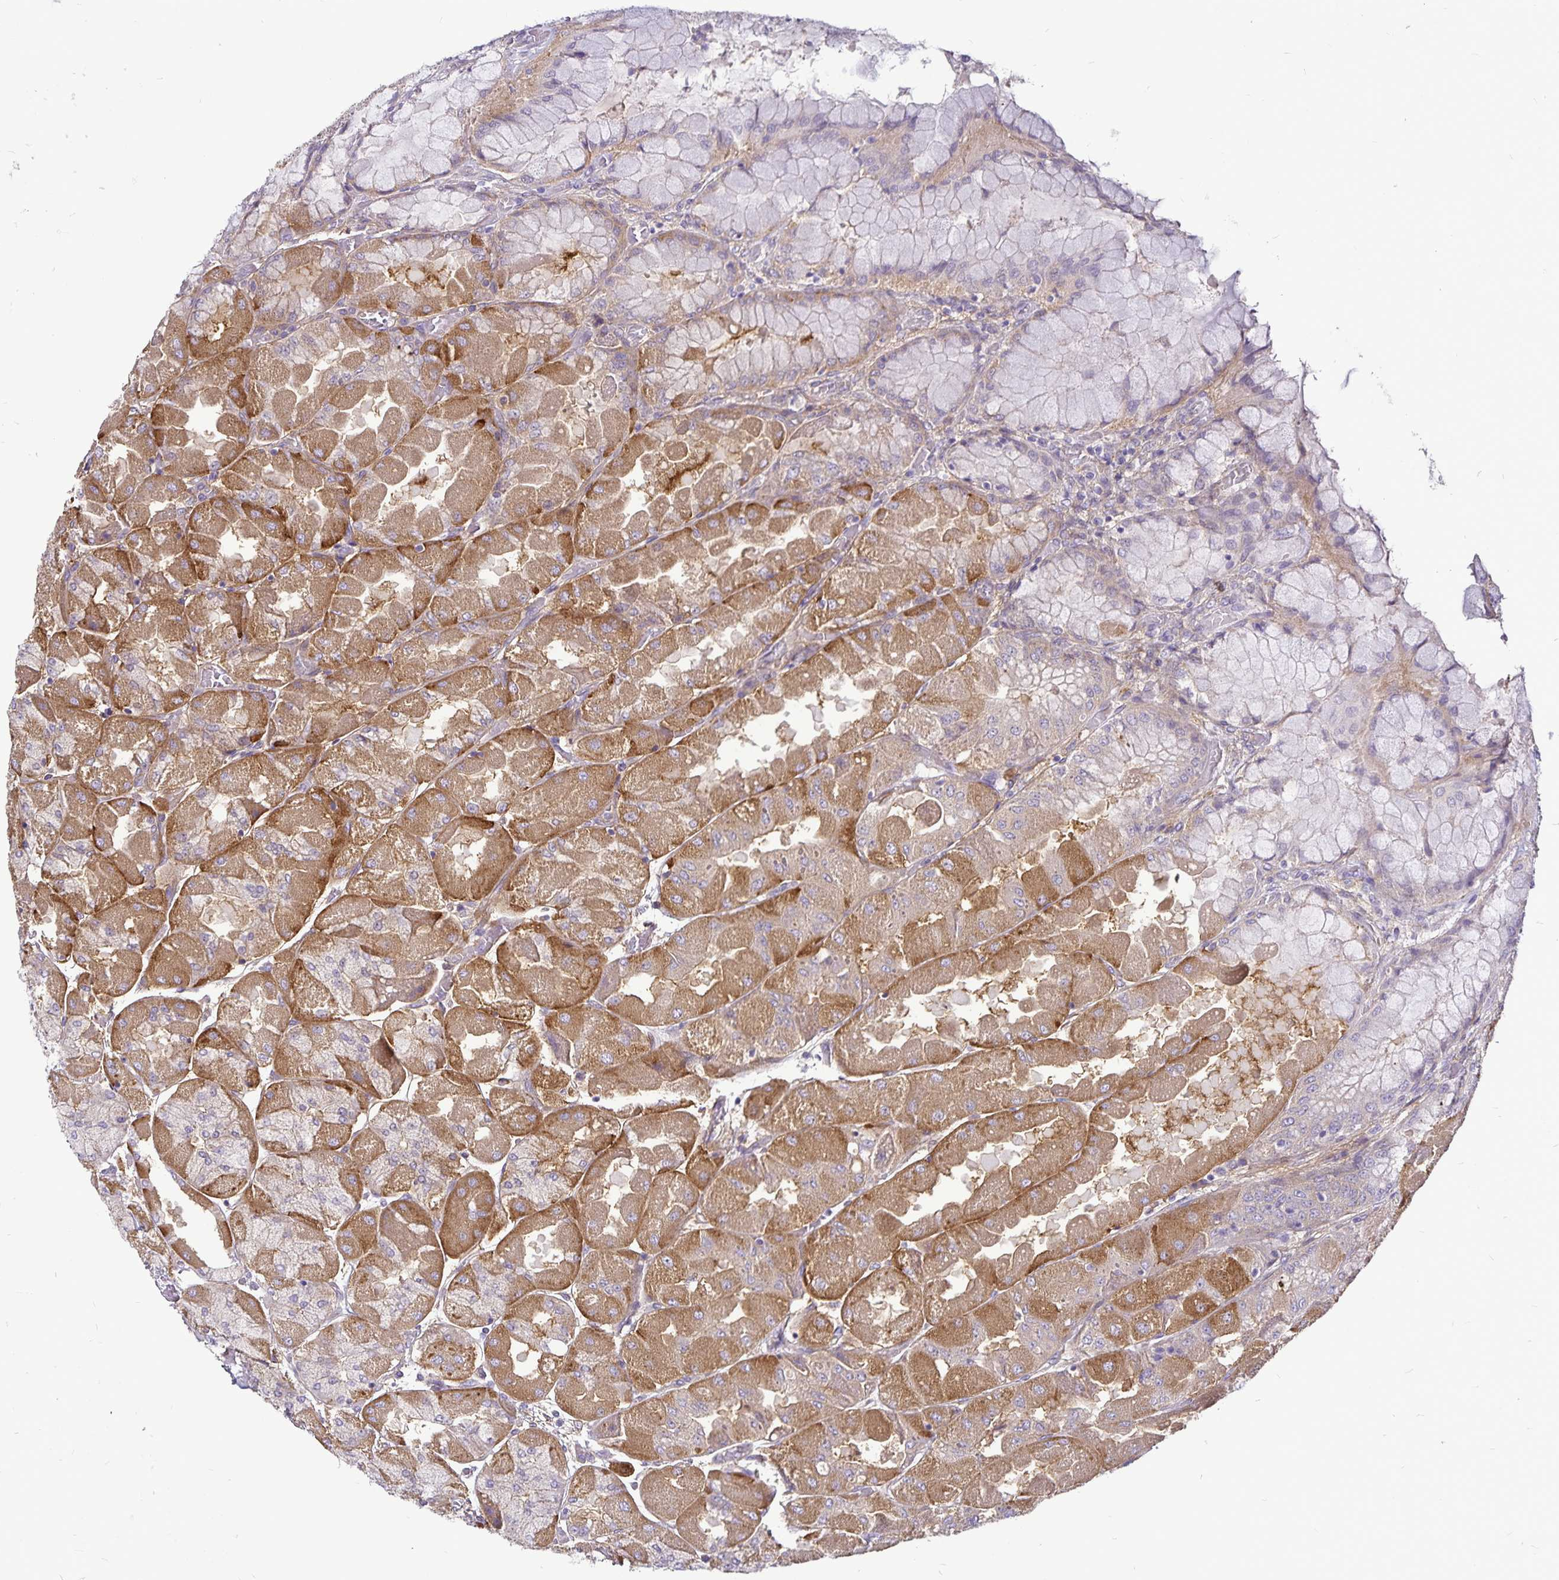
{"staining": {"intensity": "moderate", "quantity": "25%-75%", "location": "cytoplasmic/membranous"}, "tissue": "stomach", "cell_type": "Glandular cells", "image_type": "normal", "snomed": [{"axis": "morphology", "description": "Normal tissue, NOS"}, {"axis": "topography", "description": "Stomach"}], "caption": "An immunohistochemistry image of unremarkable tissue is shown. Protein staining in brown highlights moderate cytoplasmic/membranous positivity in stomach within glandular cells.", "gene": "GNG12", "patient": {"sex": "female", "age": 61}}